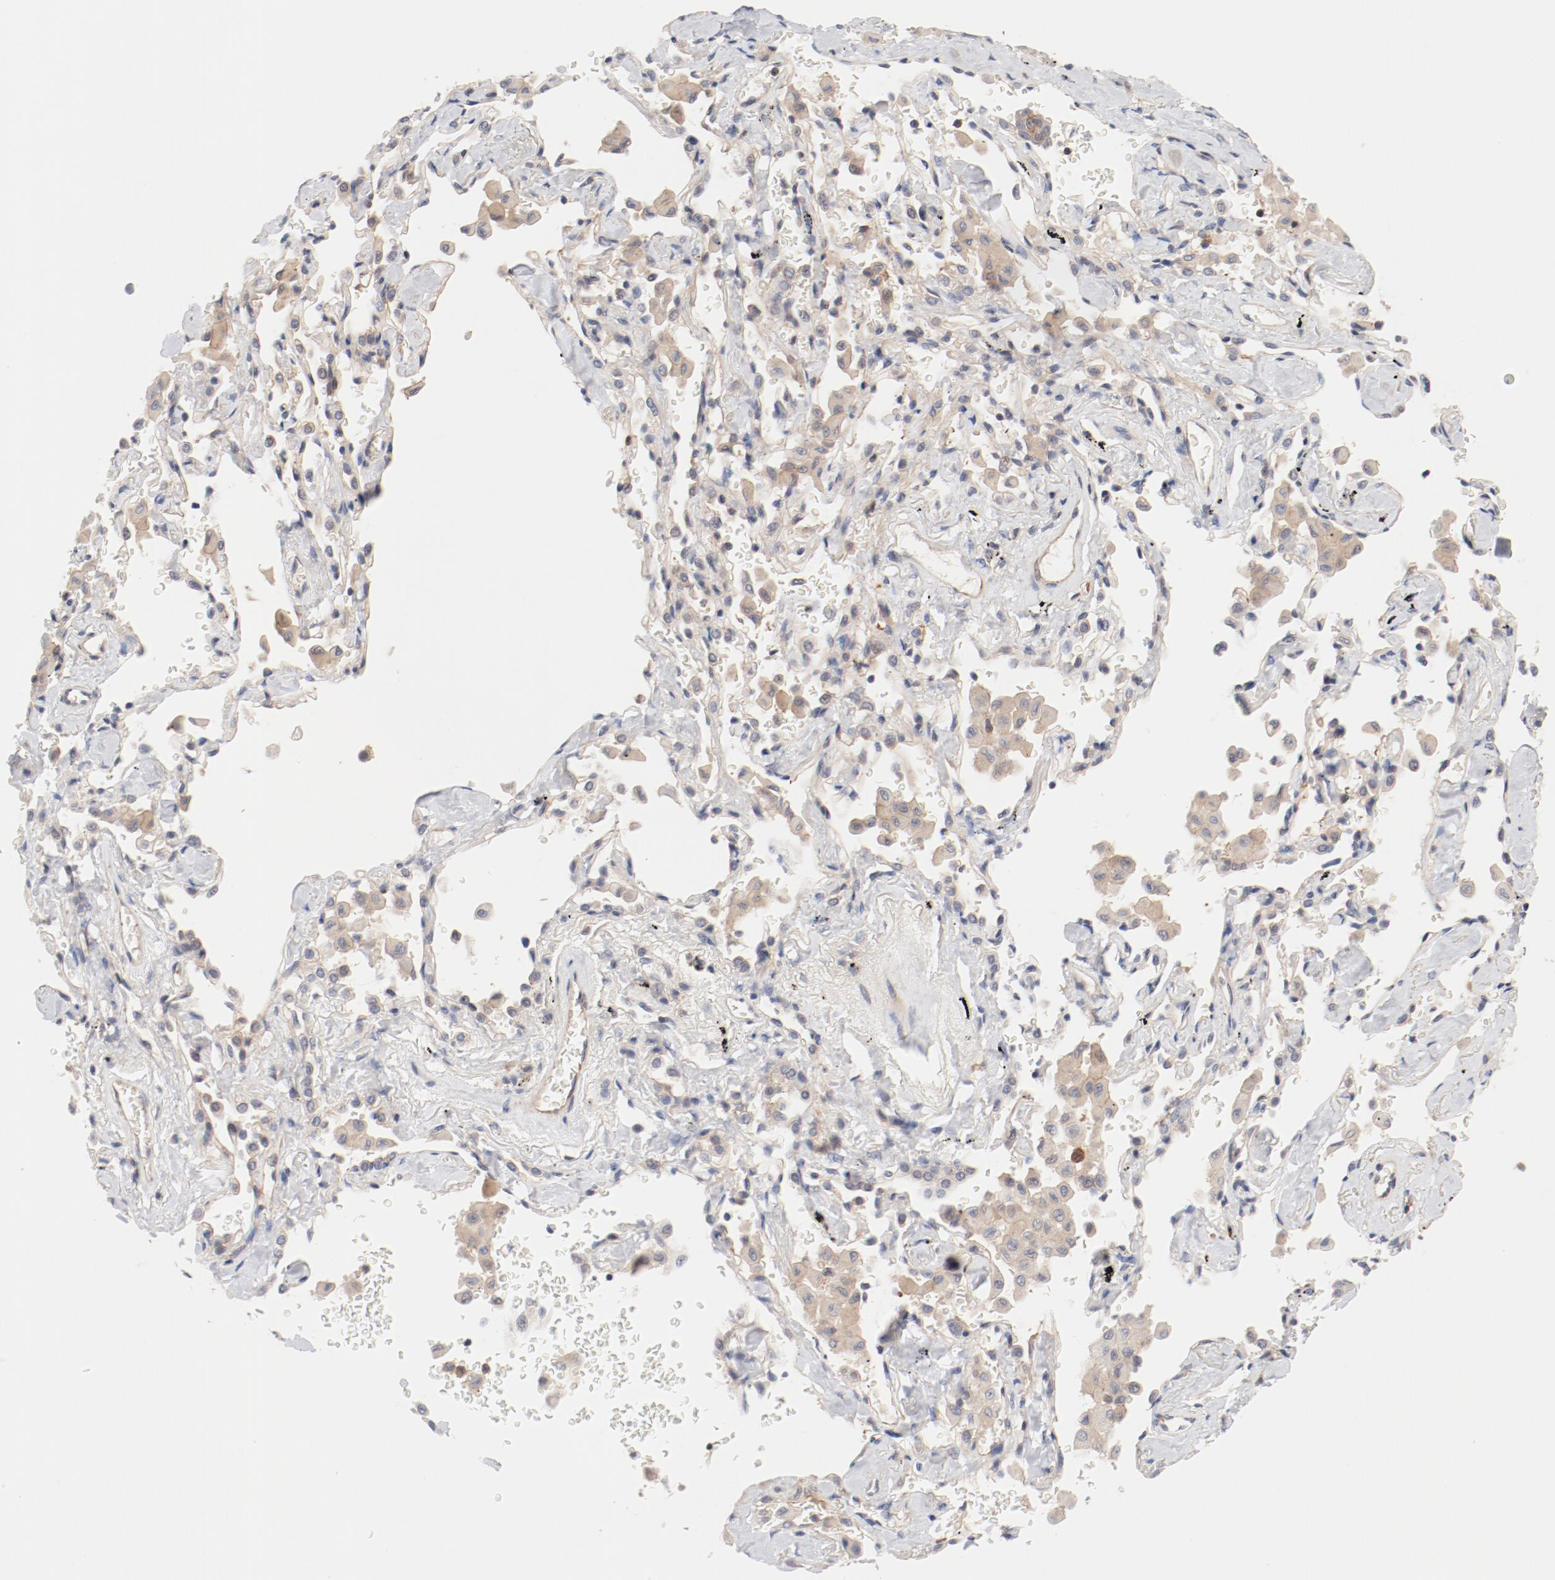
{"staining": {"intensity": "moderate", "quantity": ">75%", "location": "cytoplasmic/membranous"}, "tissue": "lung cancer", "cell_type": "Tumor cells", "image_type": "cancer", "snomed": [{"axis": "morphology", "description": "Adenocarcinoma, NOS"}, {"axis": "topography", "description": "Lung"}], "caption": "Immunohistochemical staining of human lung cancer (adenocarcinoma) displays moderate cytoplasmic/membranous protein expression in about >75% of tumor cells.", "gene": "ZNF267", "patient": {"sex": "female", "age": 64}}